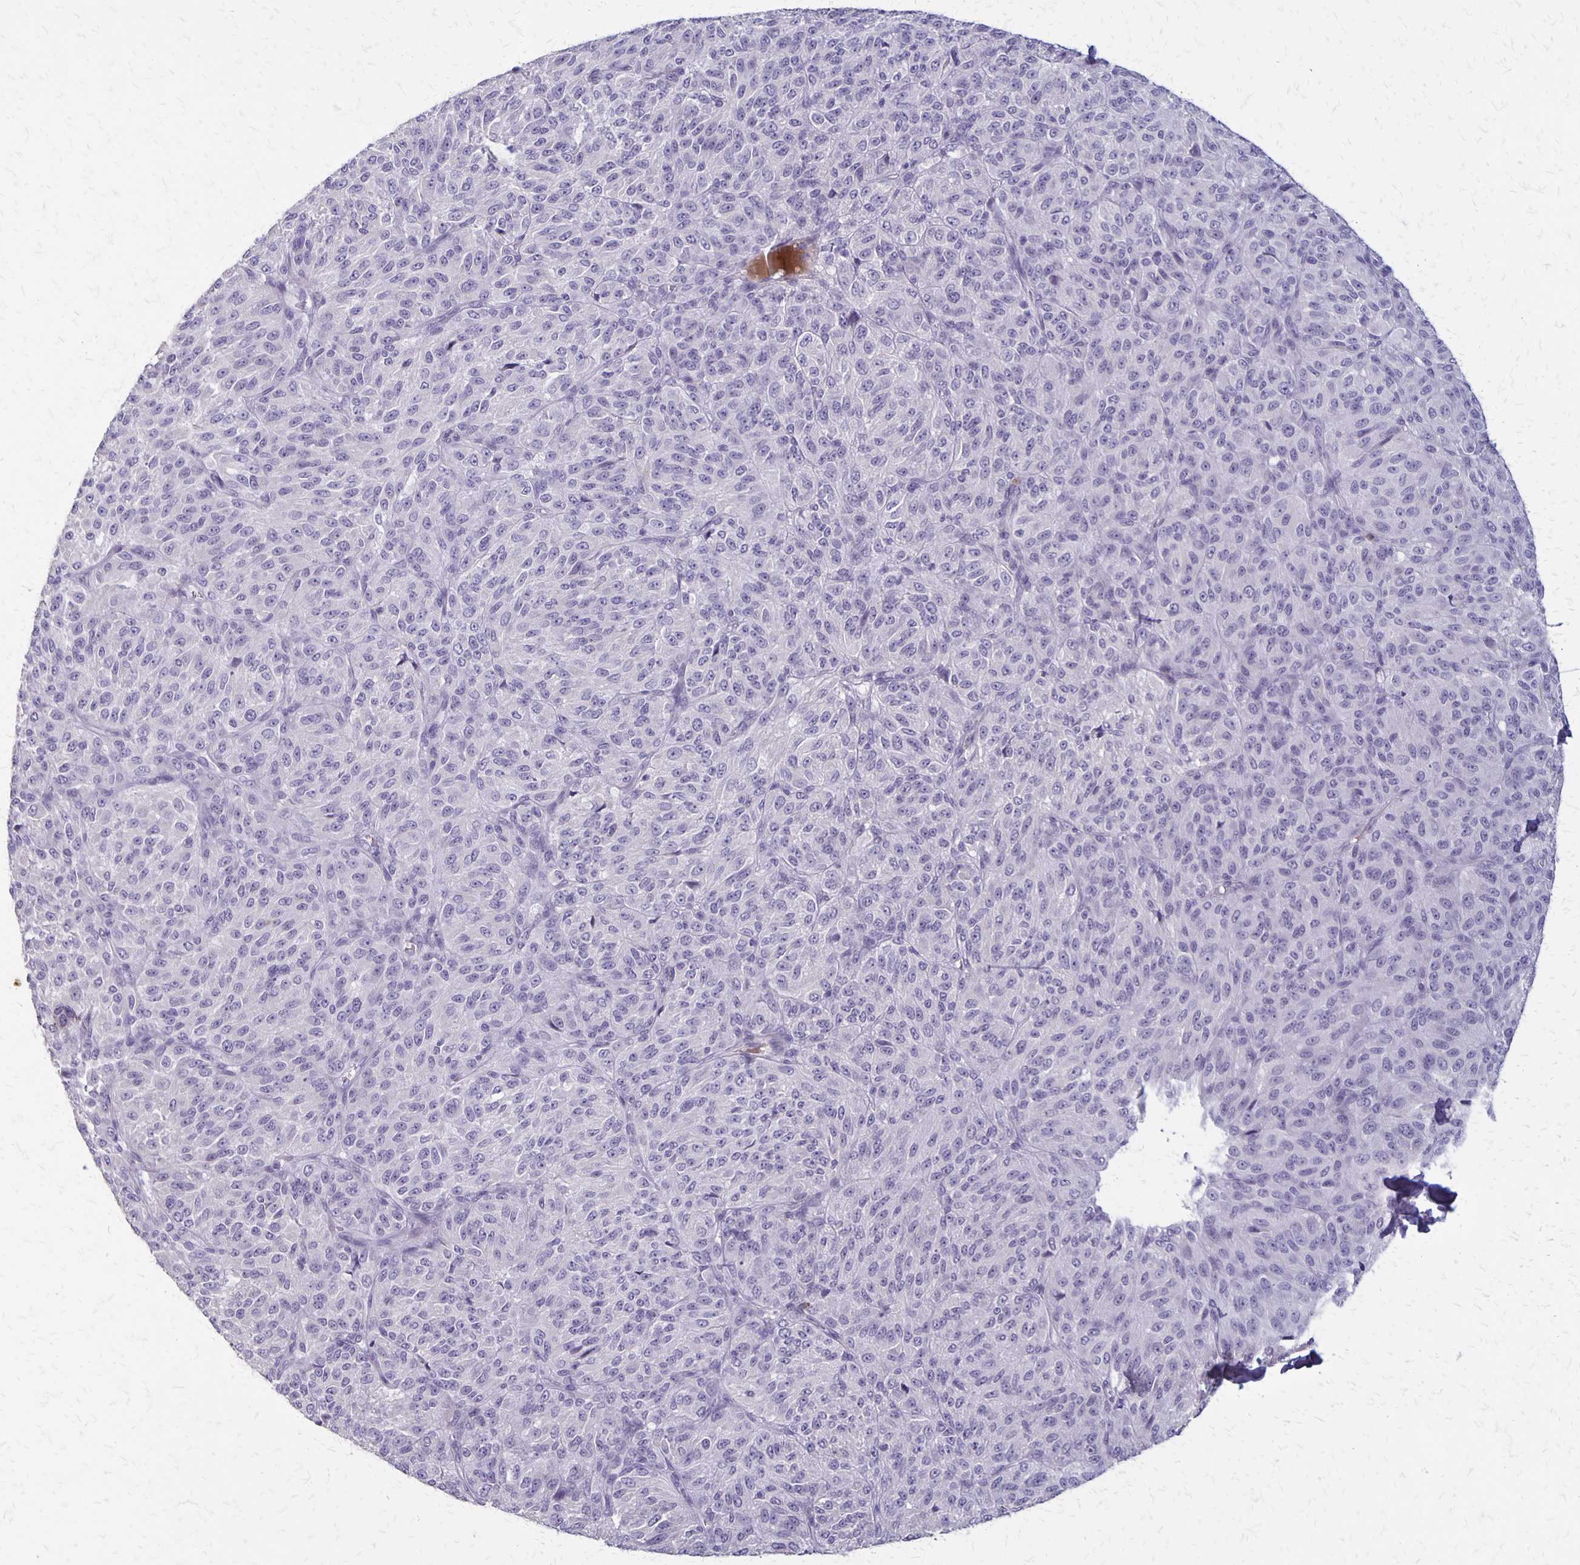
{"staining": {"intensity": "negative", "quantity": "none", "location": "none"}, "tissue": "melanoma", "cell_type": "Tumor cells", "image_type": "cancer", "snomed": [{"axis": "morphology", "description": "Malignant melanoma, Metastatic site"}, {"axis": "topography", "description": "Brain"}], "caption": "High power microscopy image of an IHC image of malignant melanoma (metastatic site), revealing no significant positivity in tumor cells.", "gene": "SEPTIN5", "patient": {"sex": "female", "age": 56}}